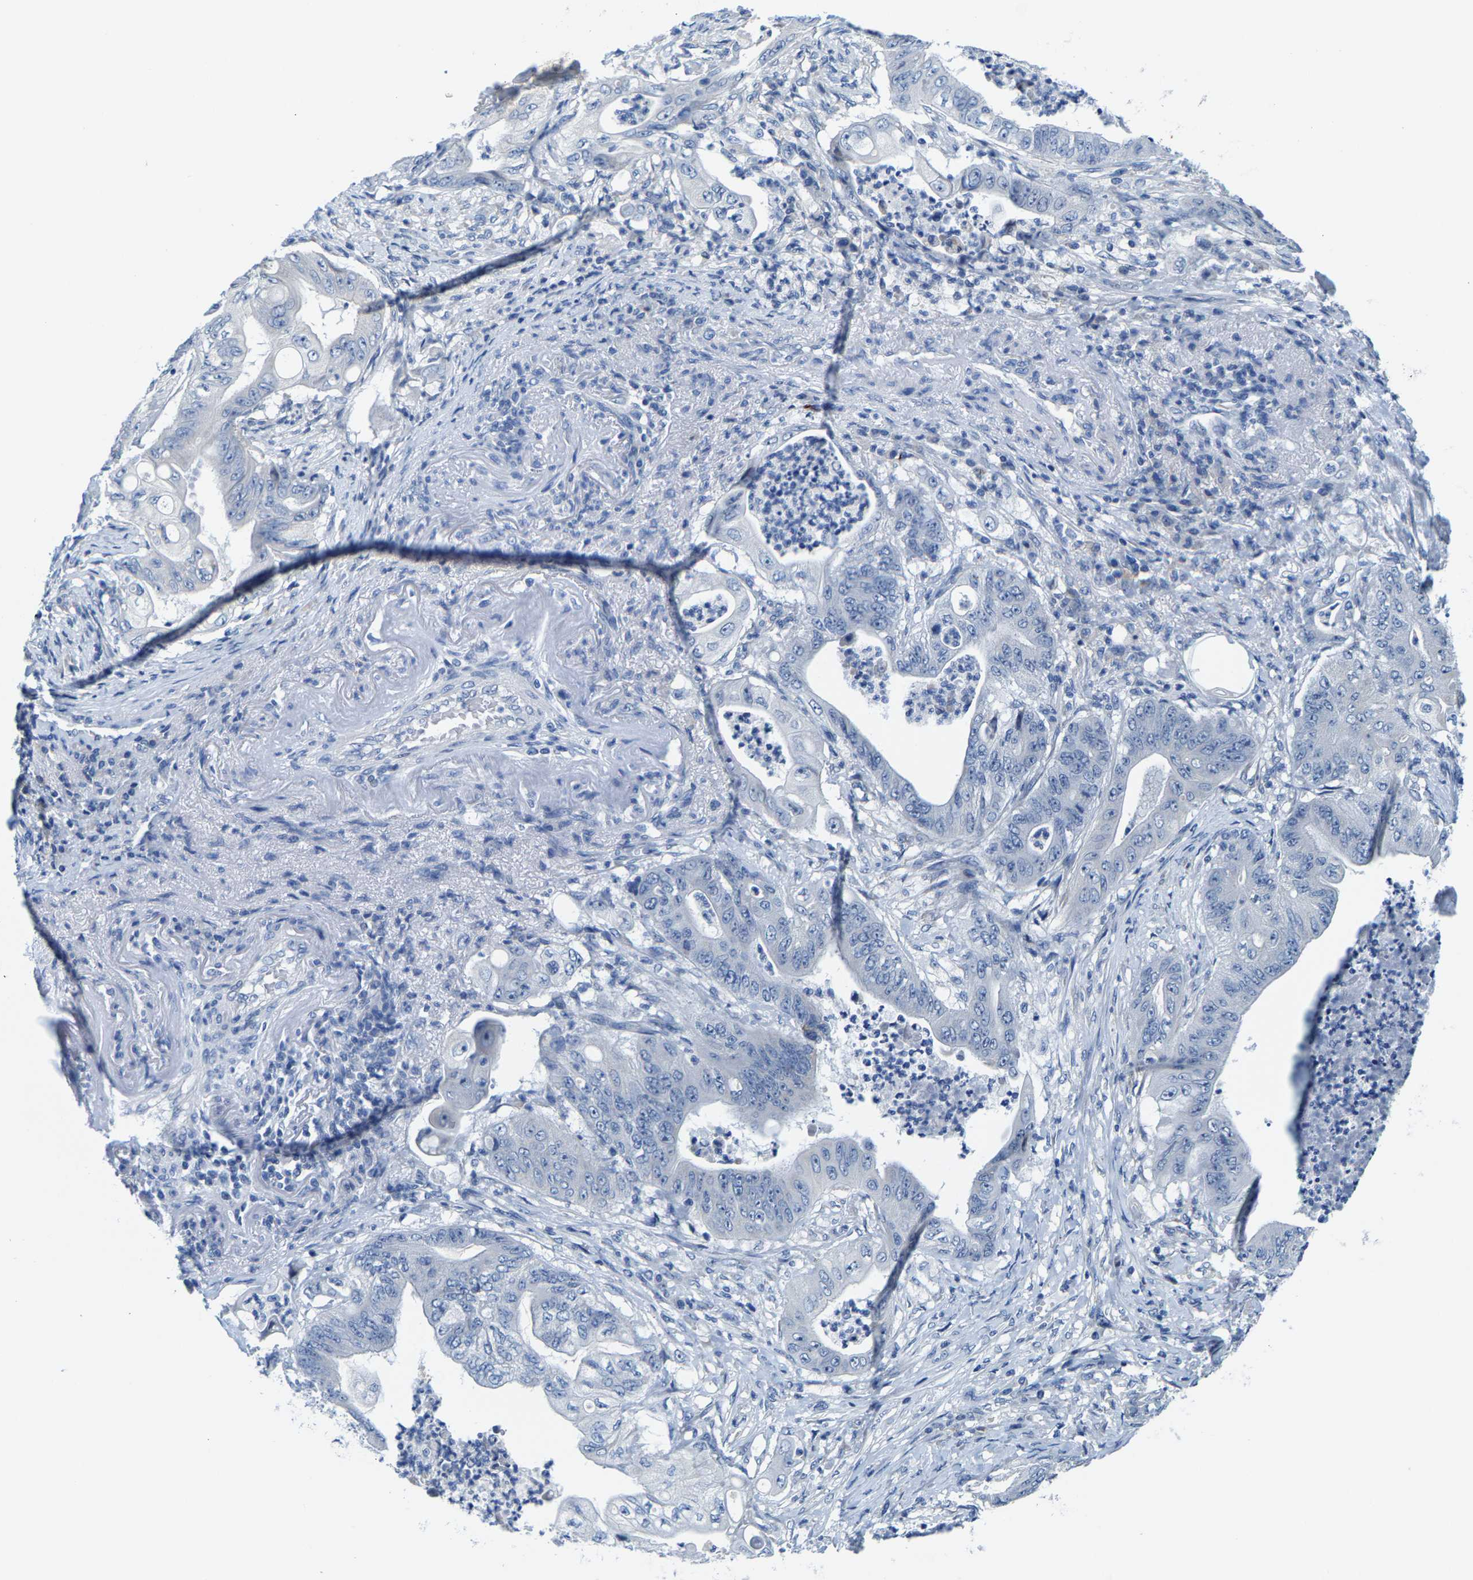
{"staining": {"intensity": "negative", "quantity": "none", "location": "none"}, "tissue": "stomach cancer", "cell_type": "Tumor cells", "image_type": "cancer", "snomed": [{"axis": "morphology", "description": "Adenocarcinoma, NOS"}, {"axis": "topography", "description": "Stomach"}], "caption": "This is an immunohistochemistry (IHC) photomicrograph of human stomach adenocarcinoma. There is no expression in tumor cells.", "gene": "KLHL1", "patient": {"sex": "female", "age": 73}}